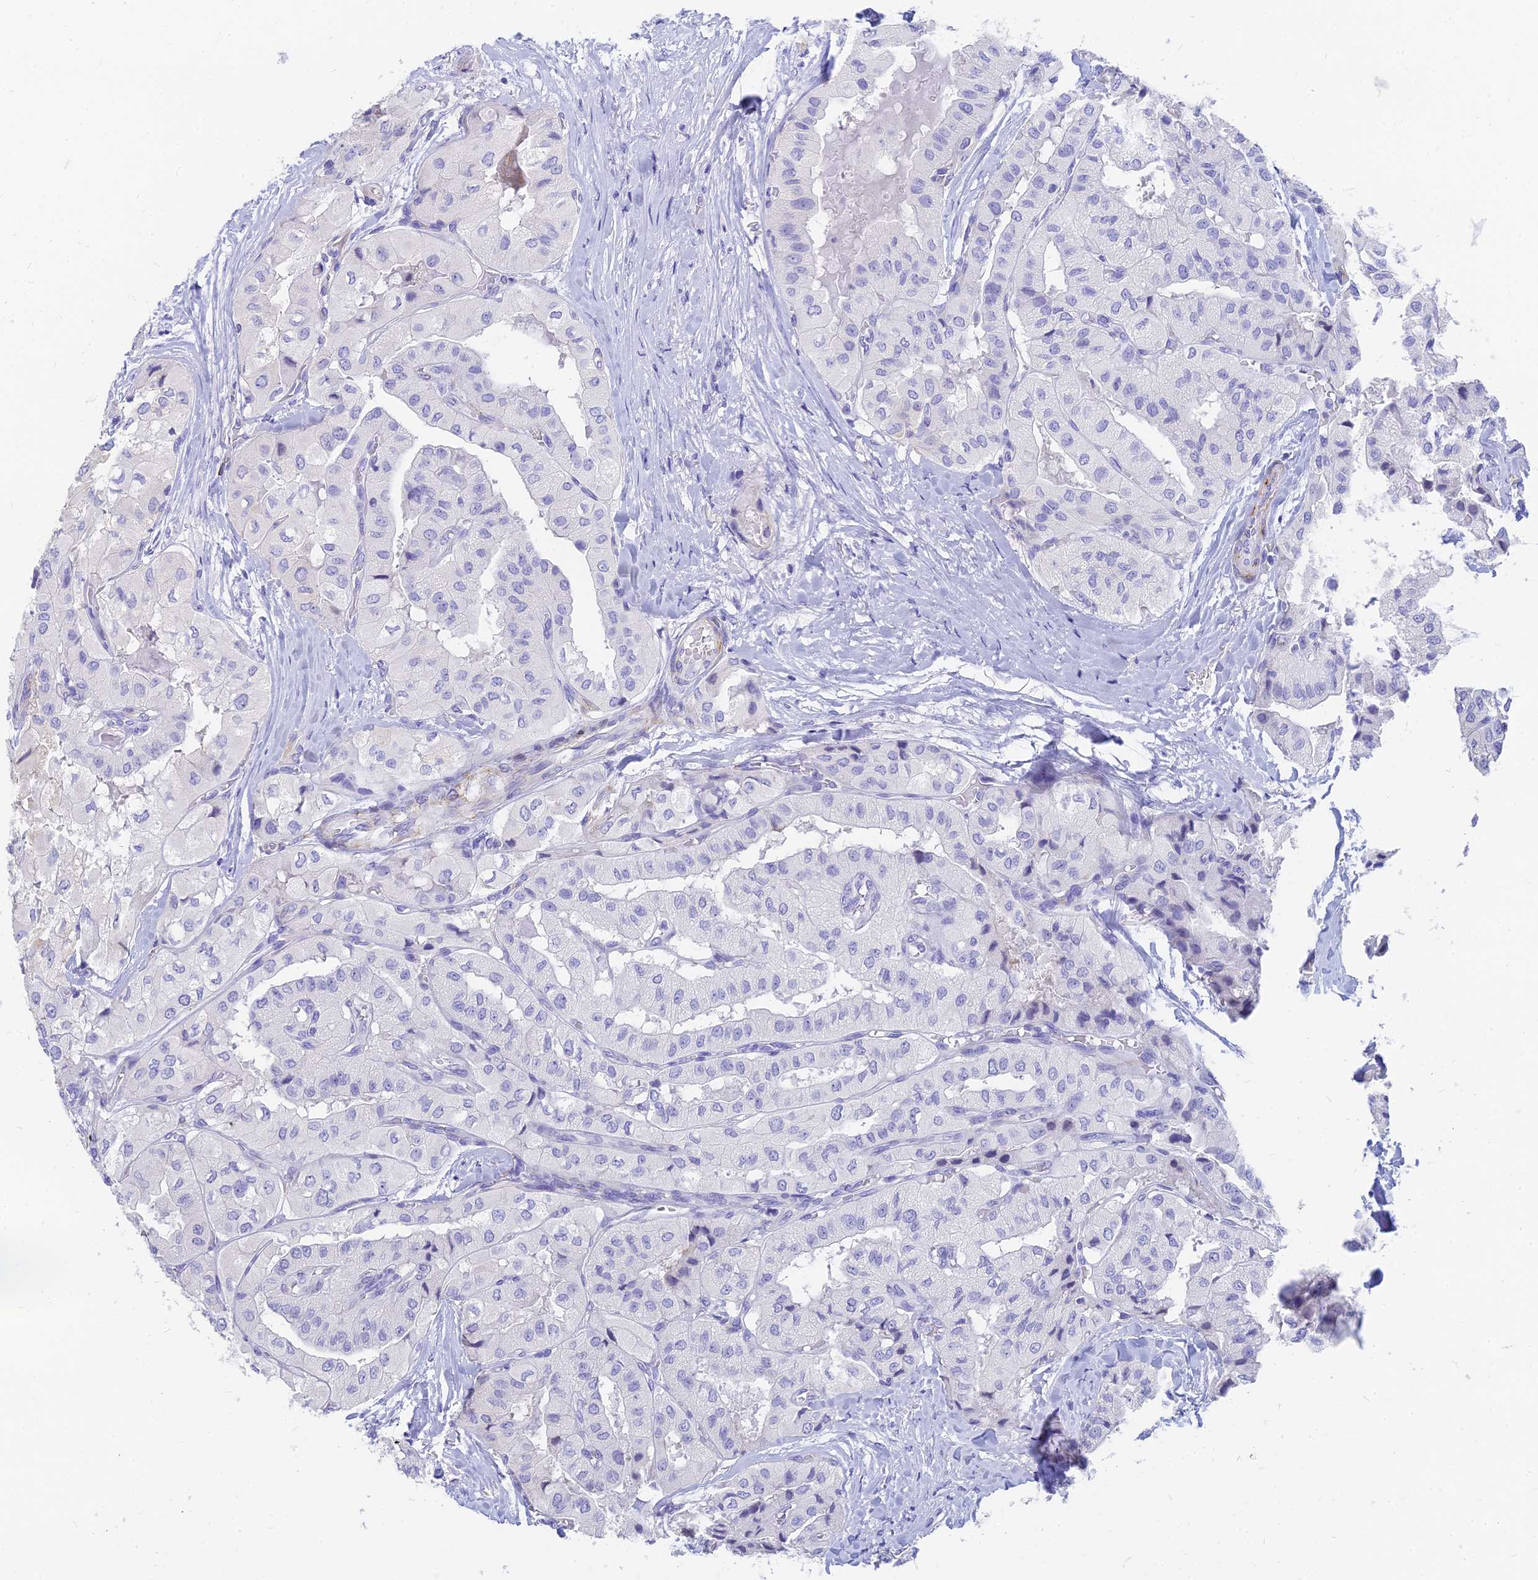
{"staining": {"intensity": "weak", "quantity": "<25%", "location": "cytoplasmic/membranous"}, "tissue": "thyroid cancer", "cell_type": "Tumor cells", "image_type": "cancer", "snomed": [{"axis": "morphology", "description": "Papillary adenocarcinoma, NOS"}, {"axis": "topography", "description": "Thyroid gland"}], "caption": "High magnification brightfield microscopy of papillary adenocarcinoma (thyroid) stained with DAB (brown) and counterstained with hematoxylin (blue): tumor cells show no significant expression.", "gene": "SLC36A2", "patient": {"sex": "female", "age": 59}}